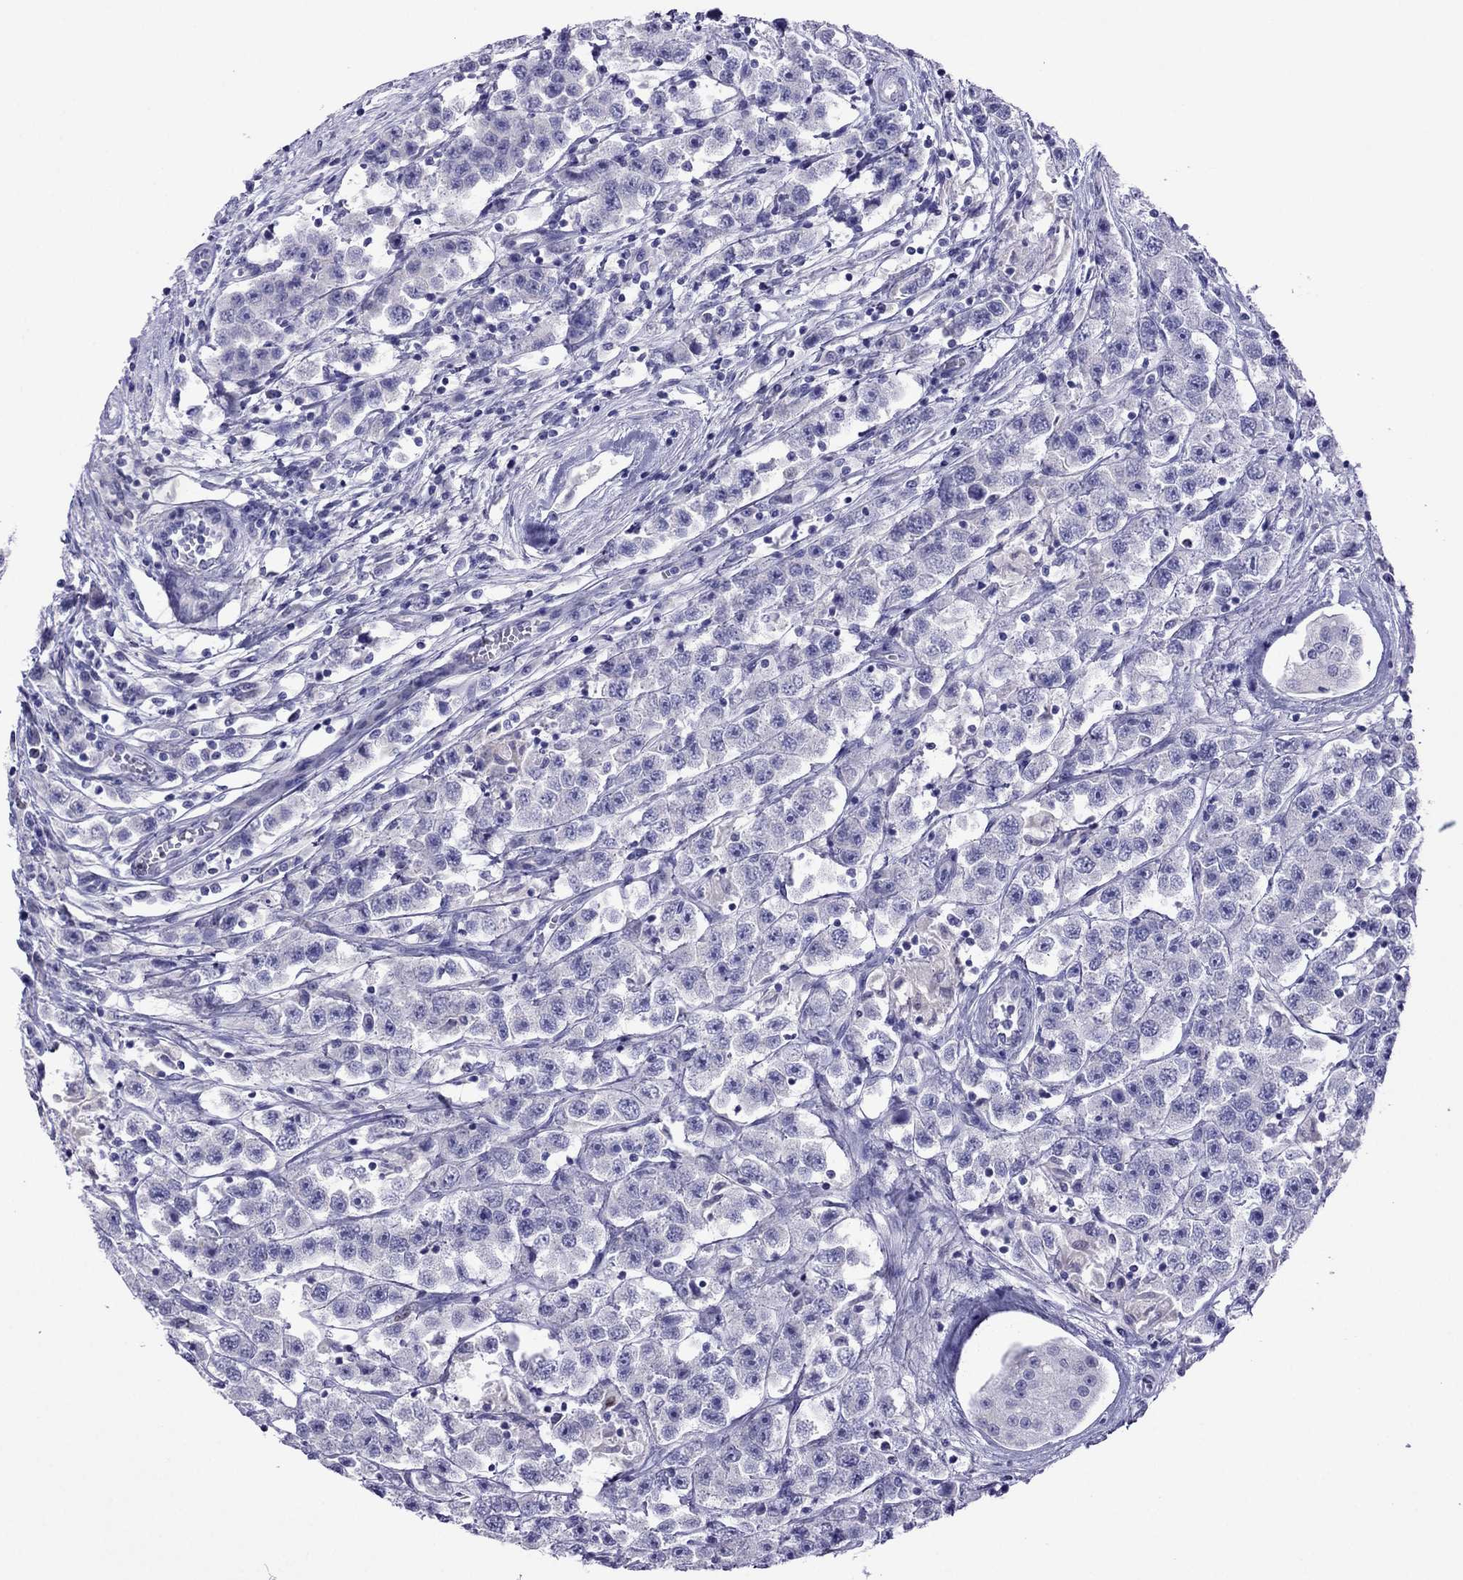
{"staining": {"intensity": "negative", "quantity": "none", "location": "none"}, "tissue": "testis cancer", "cell_type": "Tumor cells", "image_type": "cancer", "snomed": [{"axis": "morphology", "description": "Seminoma, NOS"}, {"axis": "topography", "description": "Testis"}], "caption": "Tumor cells are negative for brown protein staining in testis cancer (seminoma).", "gene": "PCDHA6", "patient": {"sex": "male", "age": 45}}